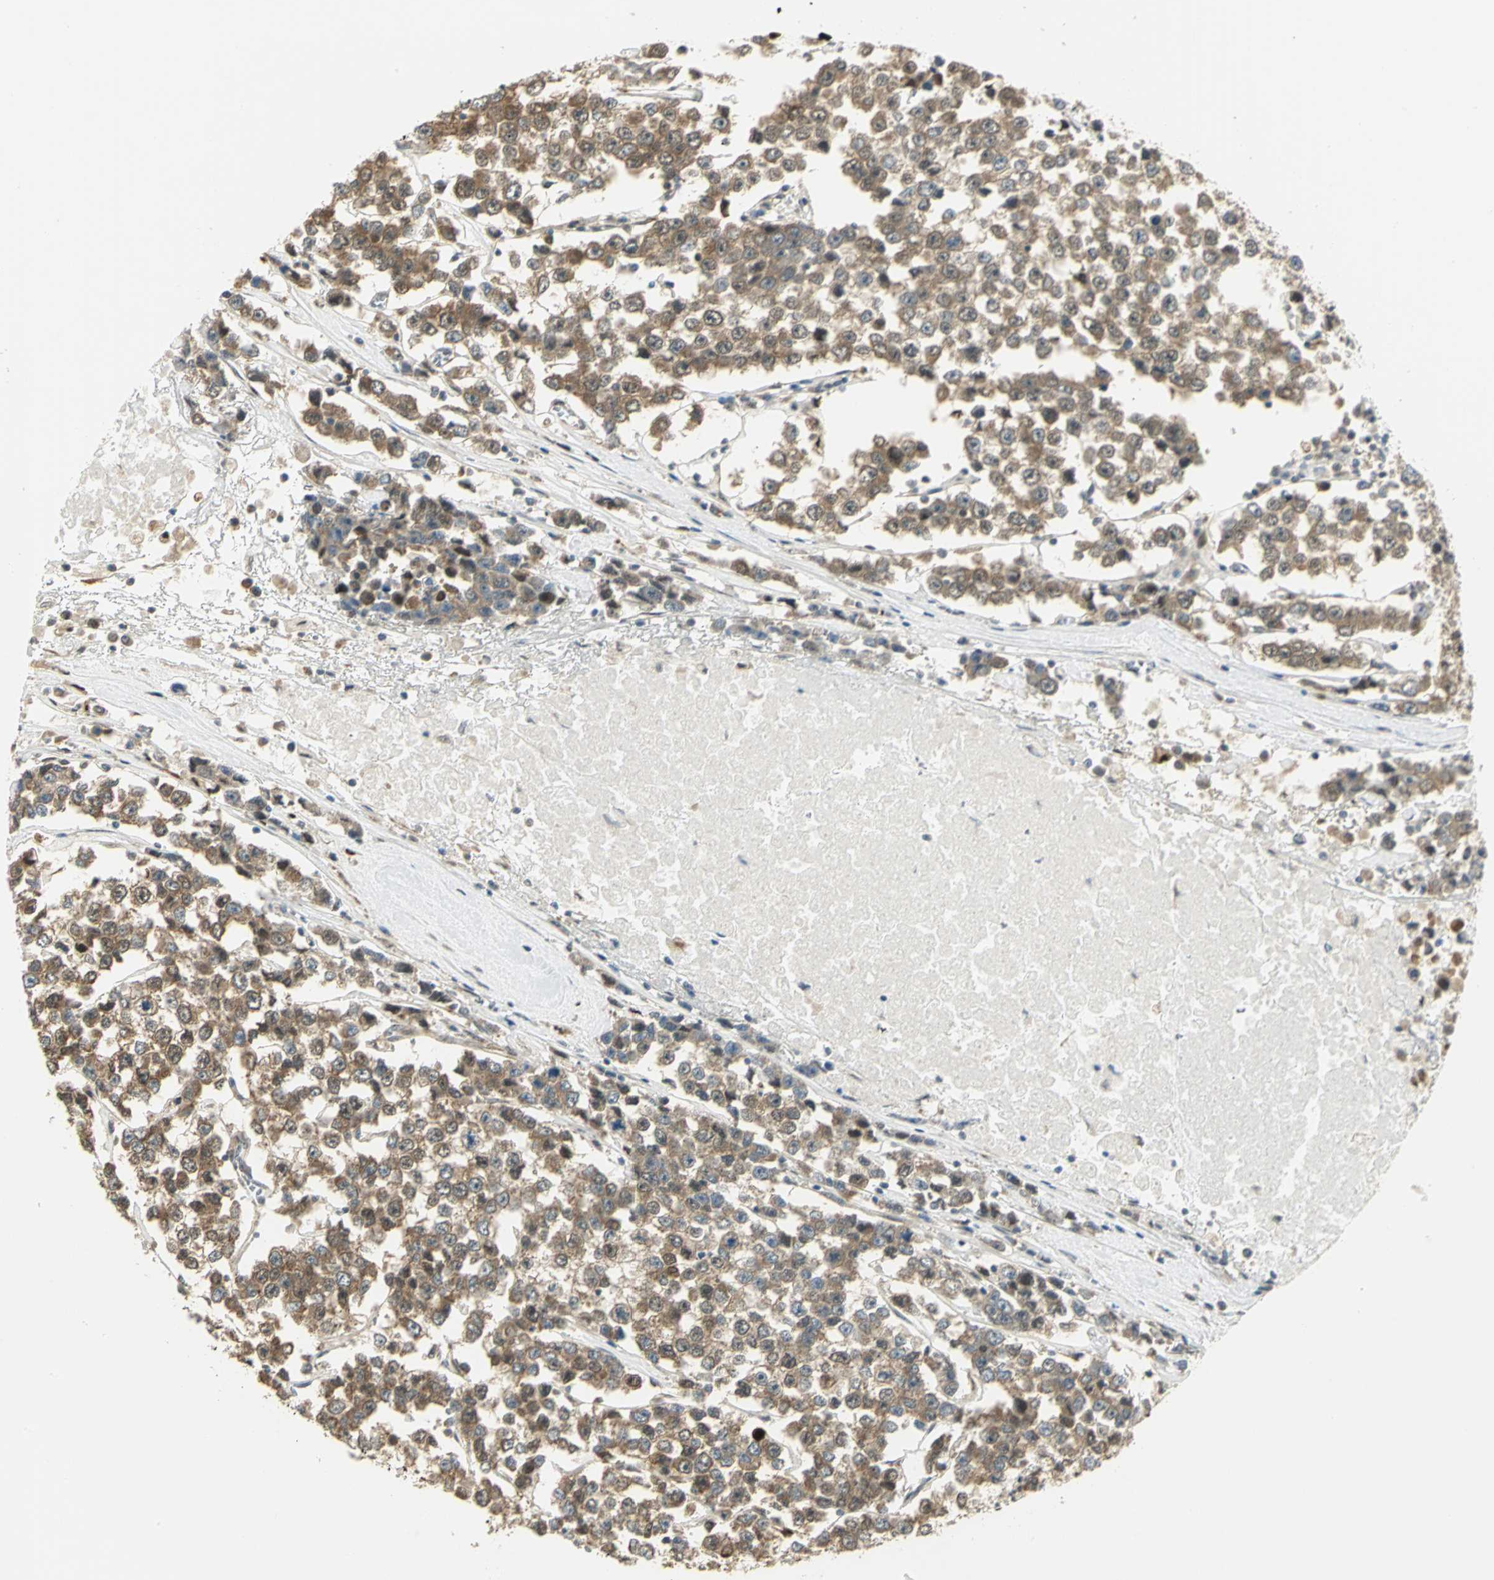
{"staining": {"intensity": "moderate", "quantity": ">75%", "location": "cytoplasmic/membranous"}, "tissue": "testis cancer", "cell_type": "Tumor cells", "image_type": "cancer", "snomed": [{"axis": "morphology", "description": "Seminoma, NOS"}, {"axis": "morphology", "description": "Carcinoma, Embryonal, NOS"}, {"axis": "topography", "description": "Testis"}], "caption": "Immunohistochemical staining of testis cancer (seminoma) reveals medium levels of moderate cytoplasmic/membranous protein staining in about >75% of tumor cells.", "gene": "PSMC4", "patient": {"sex": "male", "age": 52}}